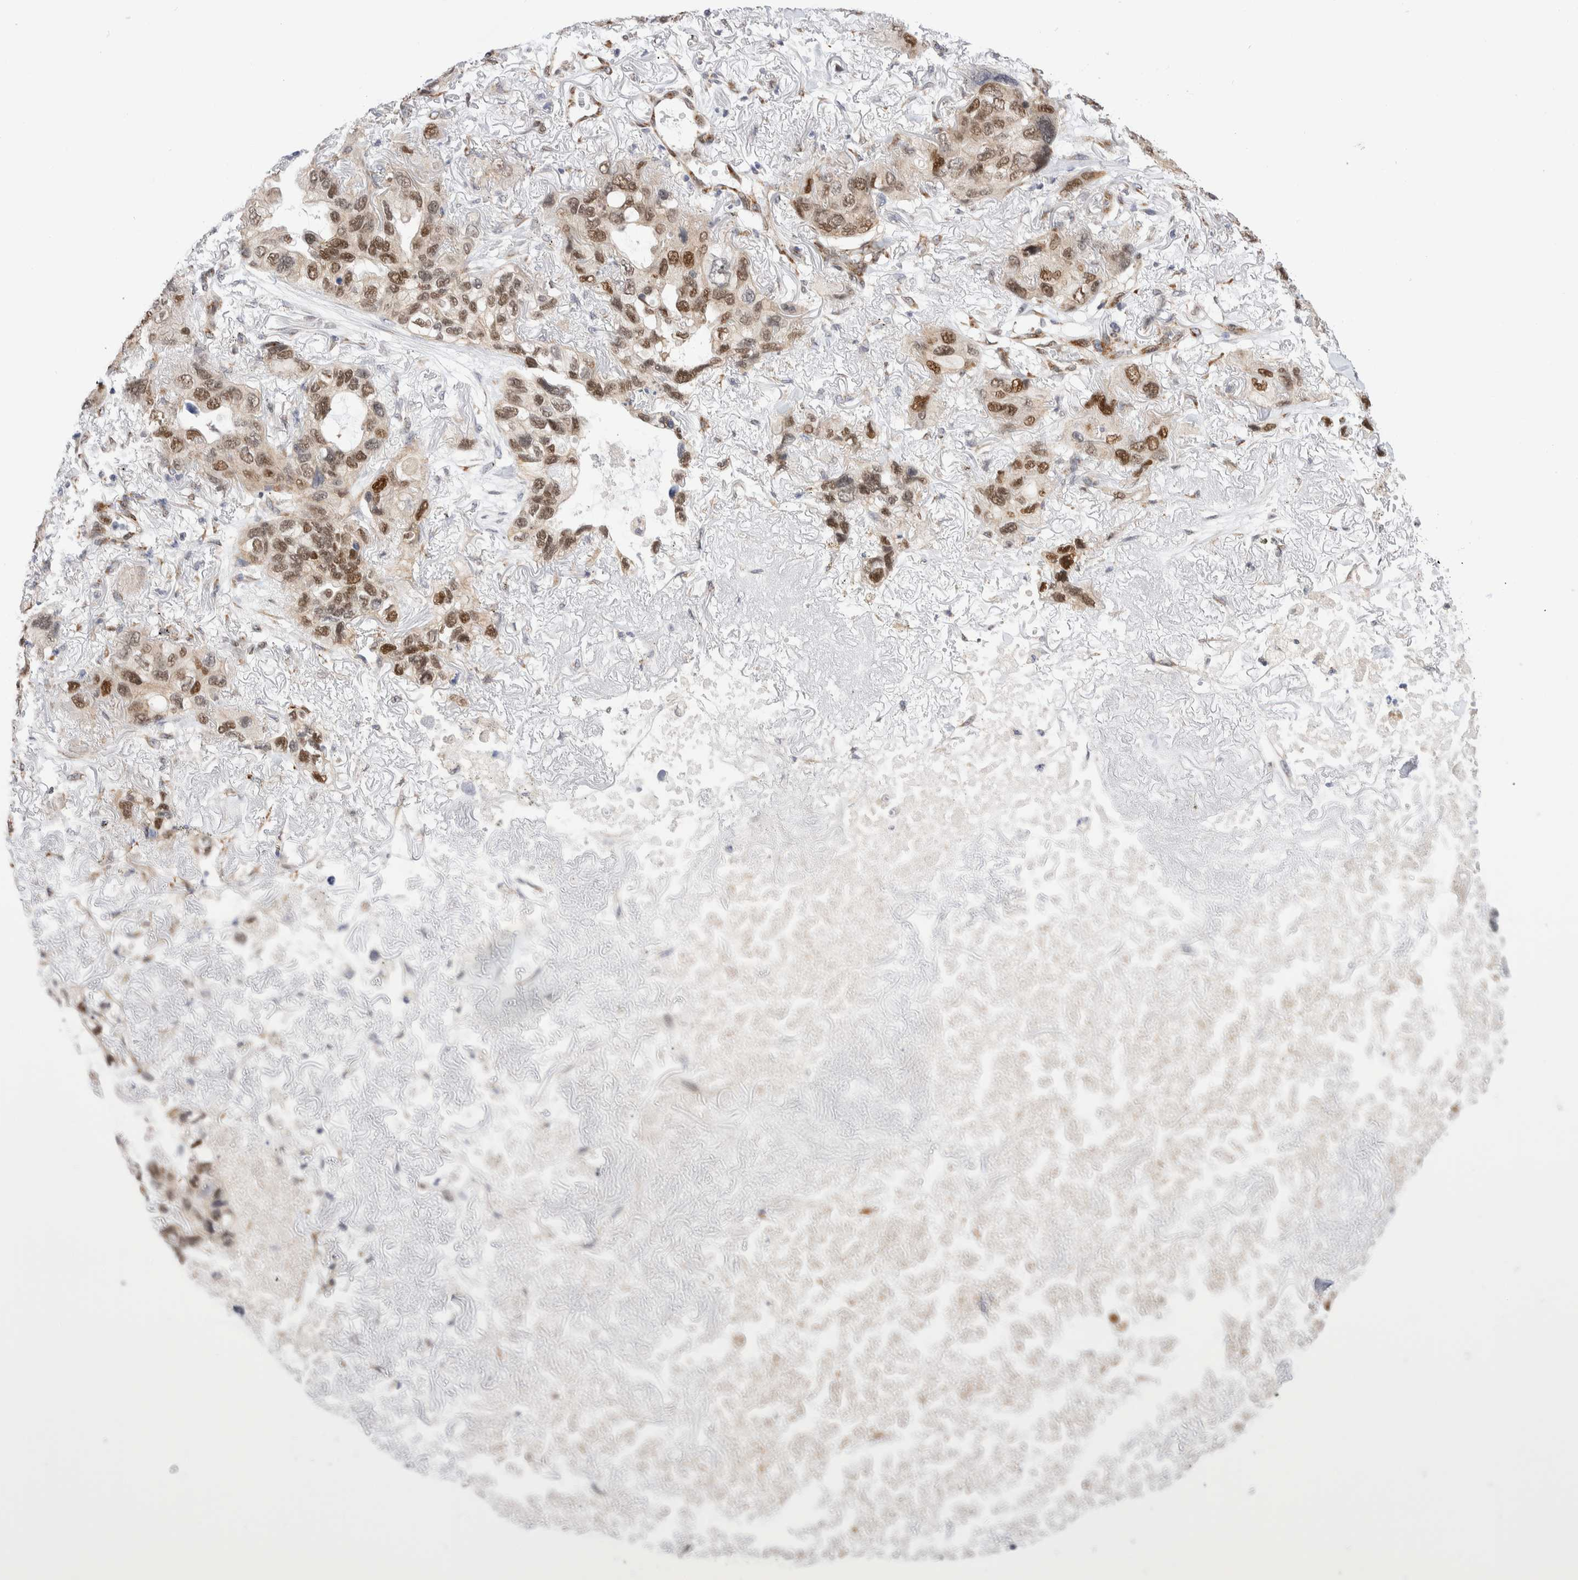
{"staining": {"intensity": "moderate", "quantity": ">75%", "location": "cytoplasmic/membranous,nuclear"}, "tissue": "lung cancer", "cell_type": "Tumor cells", "image_type": "cancer", "snomed": [{"axis": "morphology", "description": "Squamous cell carcinoma, NOS"}, {"axis": "topography", "description": "Lung"}], "caption": "Protein expression by immunohistochemistry (IHC) demonstrates moderate cytoplasmic/membranous and nuclear staining in about >75% of tumor cells in lung cancer (squamous cell carcinoma).", "gene": "NSMAF", "patient": {"sex": "female", "age": 73}}